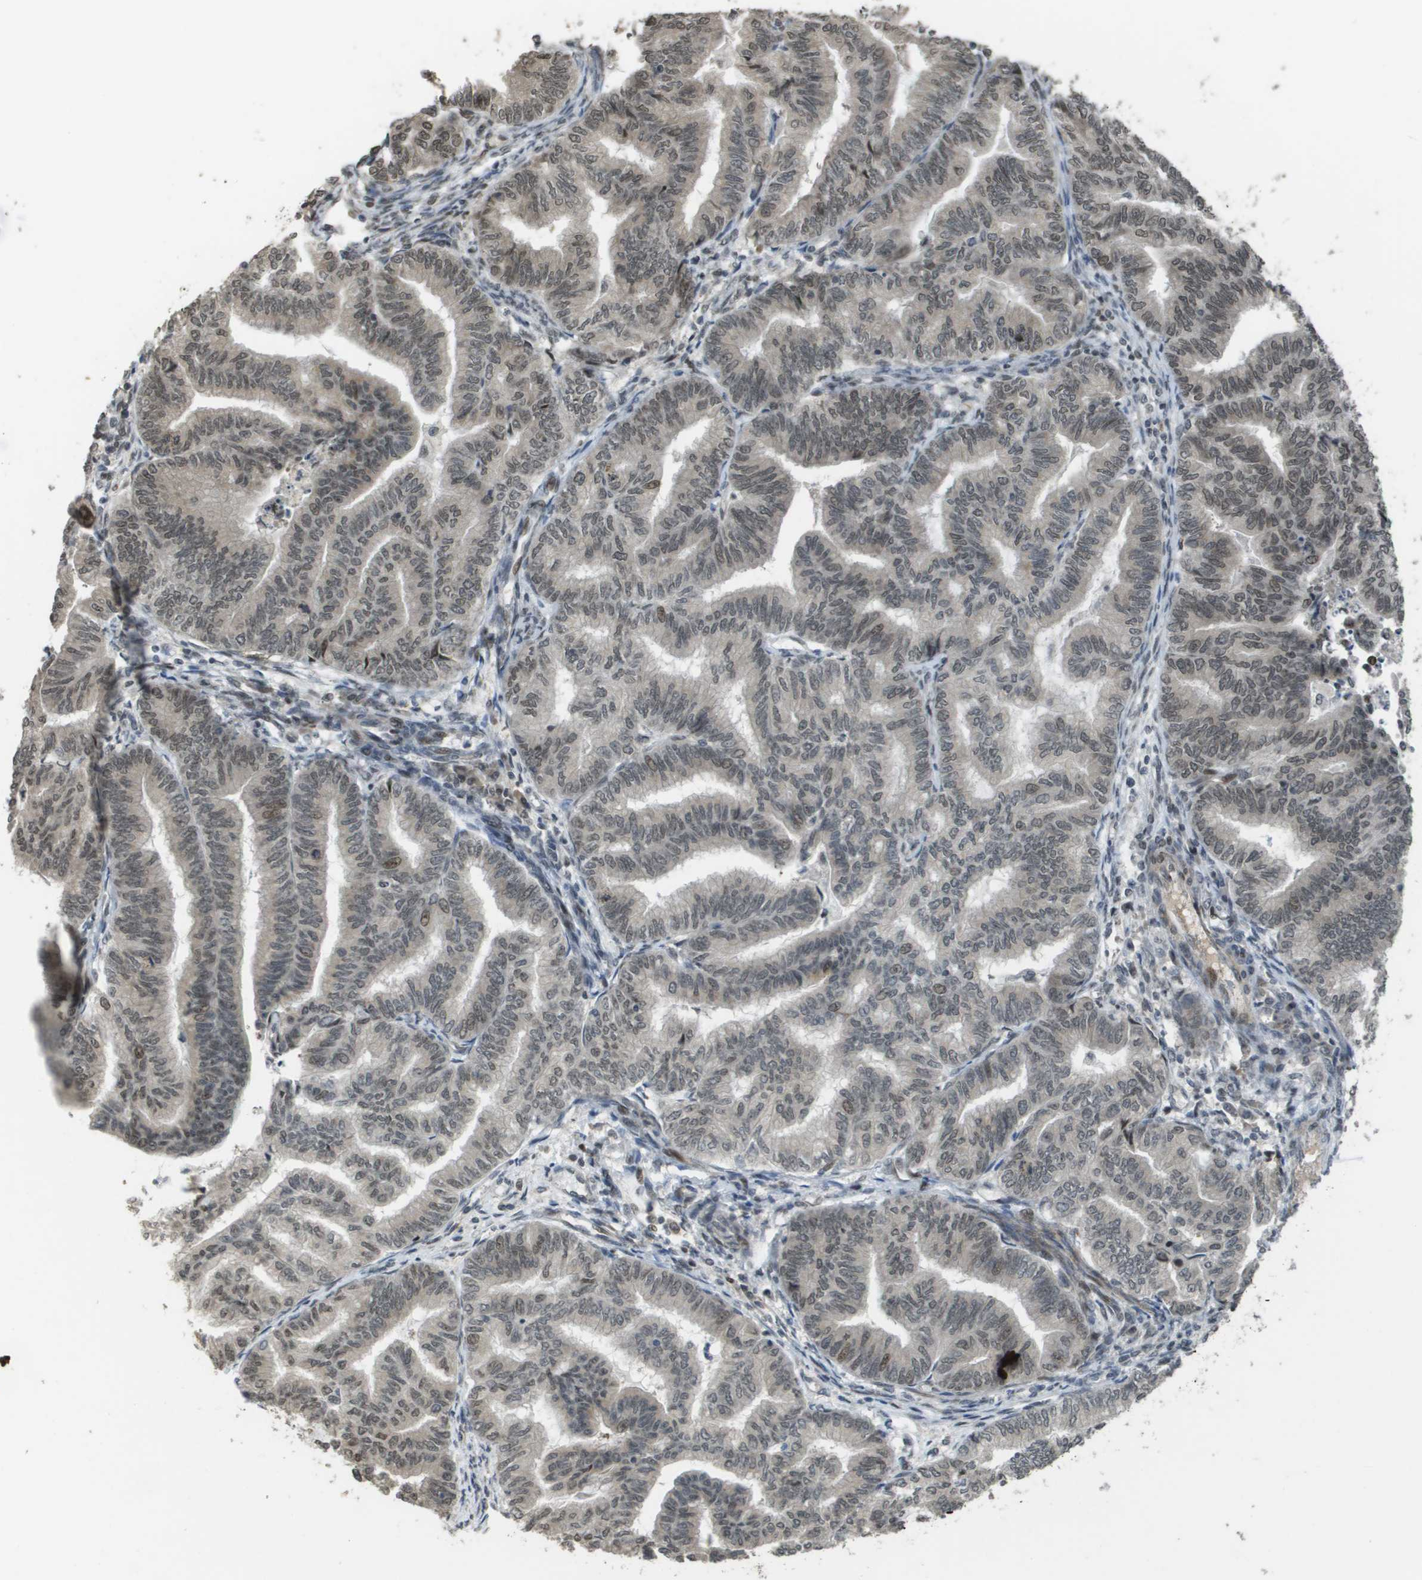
{"staining": {"intensity": "weak", "quantity": "25%-75%", "location": "nuclear"}, "tissue": "endometrial cancer", "cell_type": "Tumor cells", "image_type": "cancer", "snomed": [{"axis": "morphology", "description": "Adenocarcinoma, NOS"}, {"axis": "topography", "description": "Endometrium"}], "caption": "Adenocarcinoma (endometrial) stained for a protein (brown) demonstrates weak nuclear positive staining in about 25%-75% of tumor cells.", "gene": "KAT5", "patient": {"sex": "female", "age": 79}}